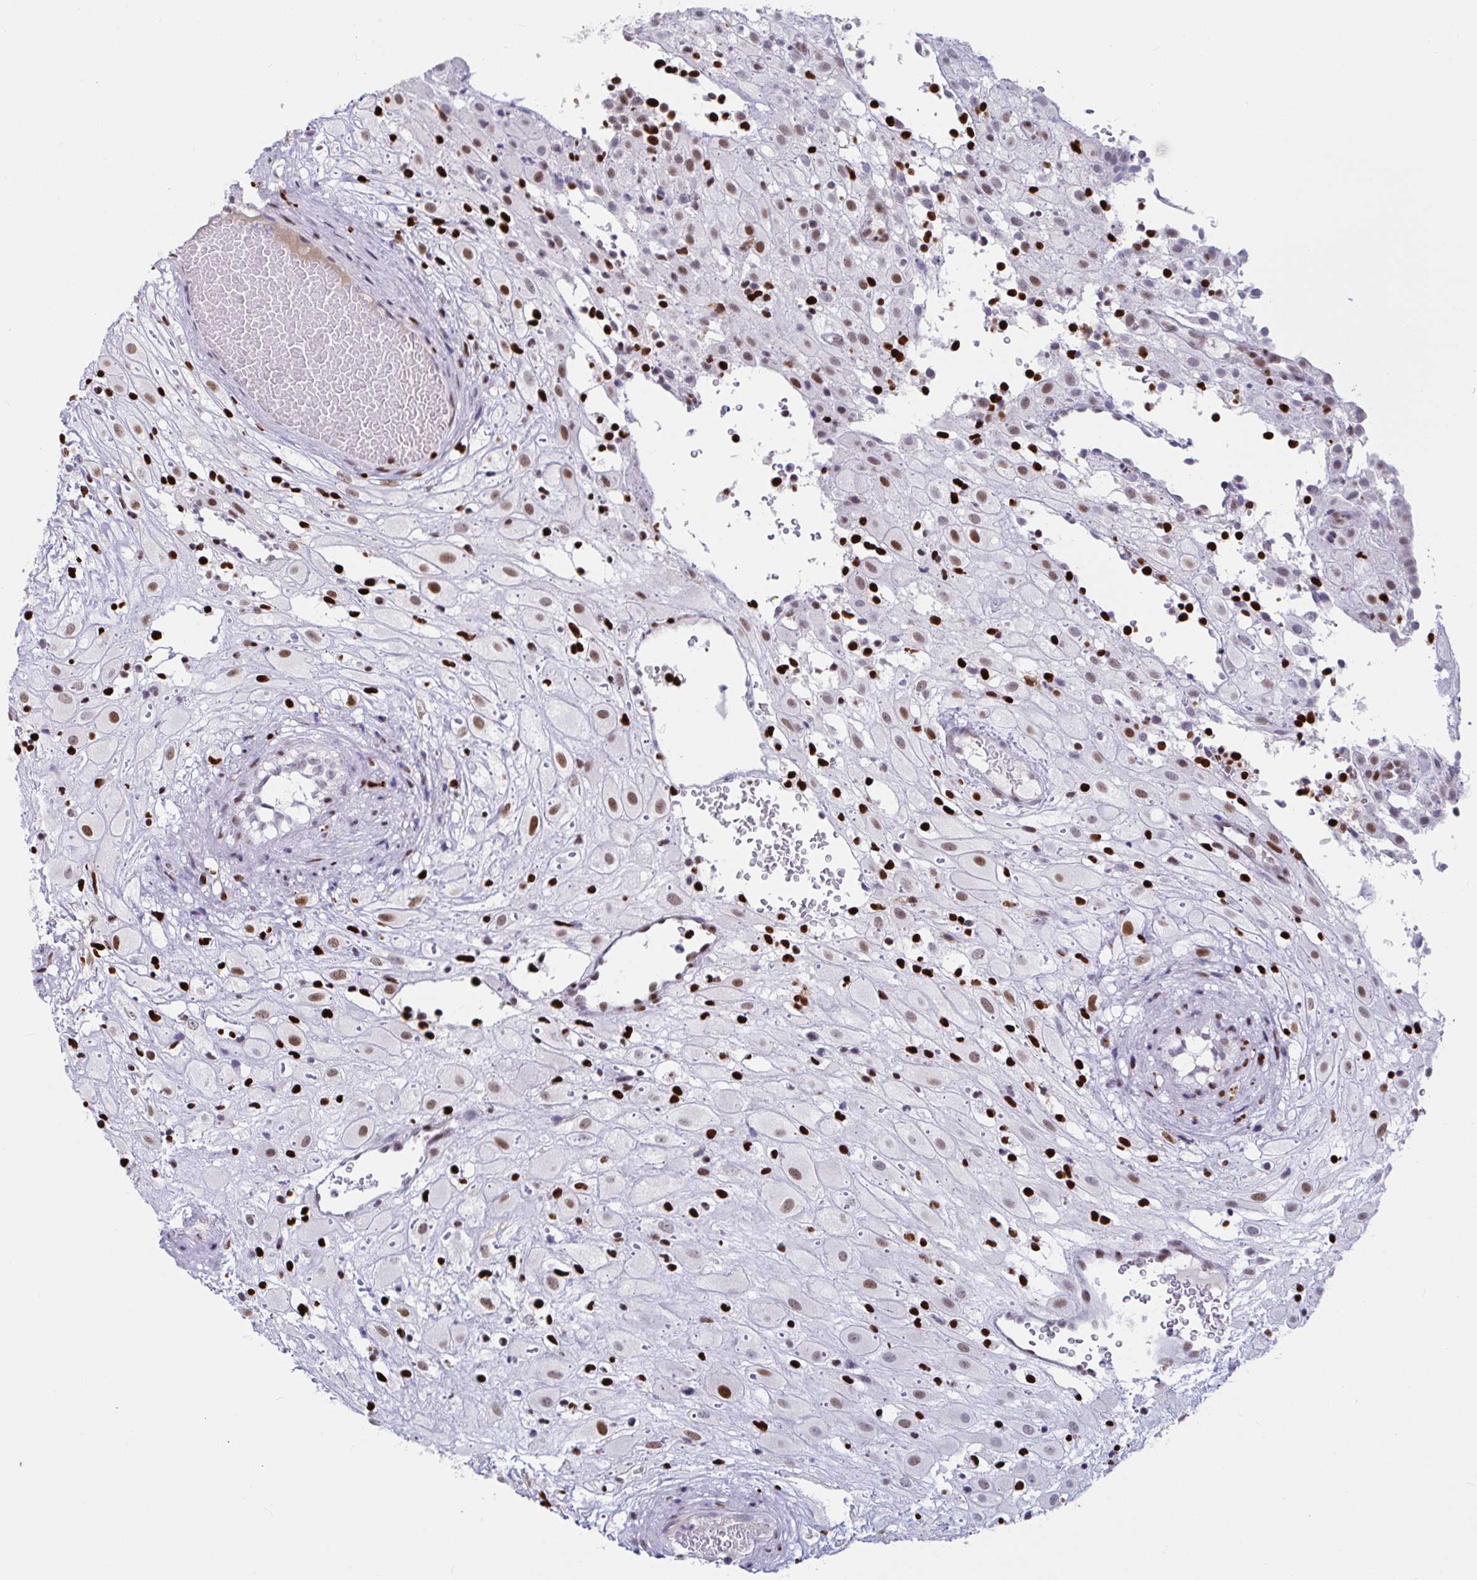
{"staining": {"intensity": "weak", "quantity": ">75%", "location": "nuclear"}, "tissue": "placenta", "cell_type": "Decidual cells", "image_type": "normal", "snomed": [{"axis": "morphology", "description": "Normal tissue, NOS"}, {"axis": "topography", "description": "Placenta"}], "caption": "Protein expression analysis of unremarkable human placenta reveals weak nuclear positivity in approximately >75% of decidual cells.", "gene": "ZNF586", "patient": {"sex": "female", "age": 24}}